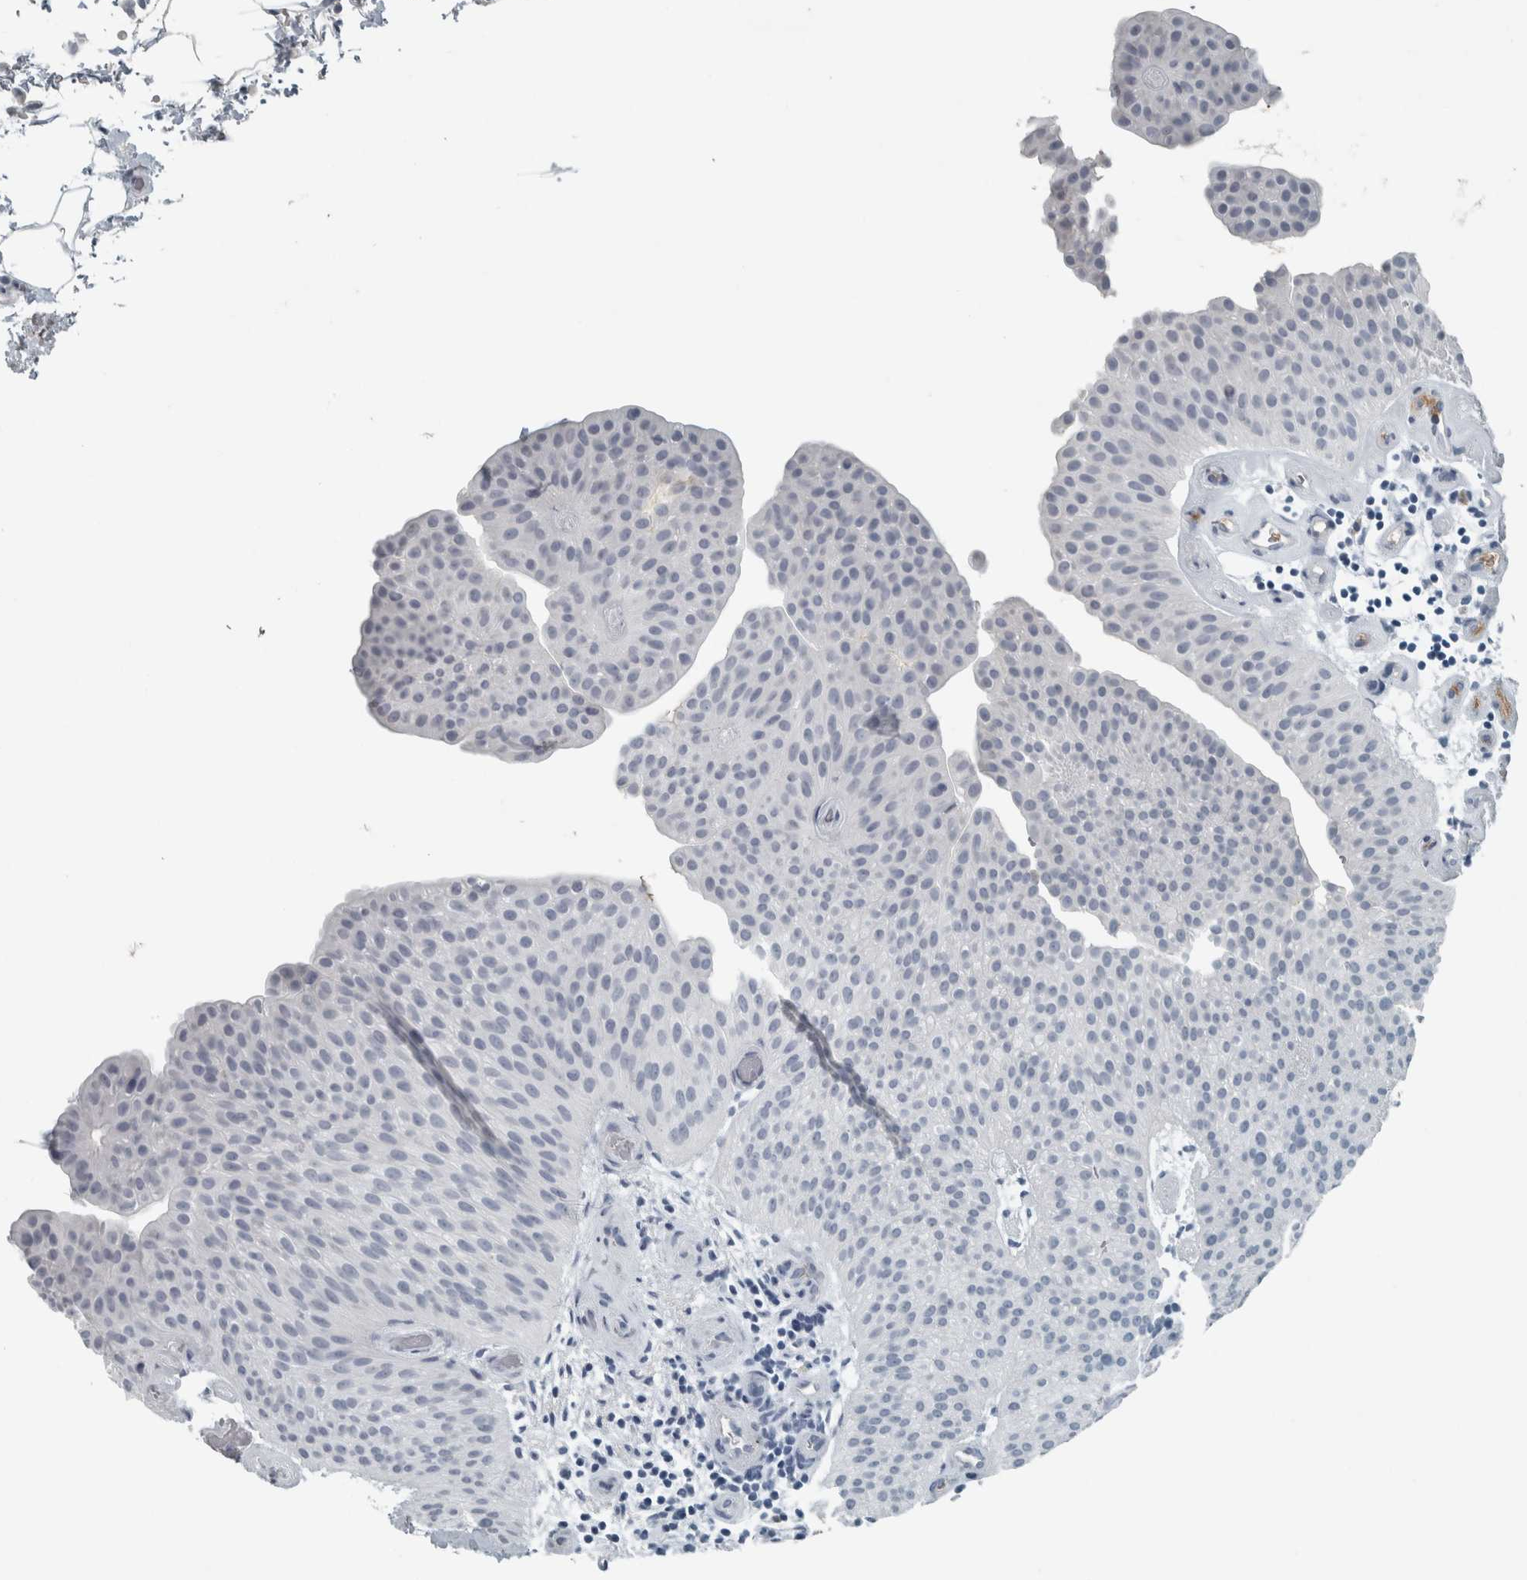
{"staining": {"intensity": "negative", "quantity": "none", "location": "none"}, "tissue": "urothelial cancer", "cell_type": "Tumor cells", "image_type": "cancer", "snomed": [{"axis": "morphology", "description": "Urothelial carcinoma, Low grade"}, {"axis": "topography", "description": "Urinary bladder"}], "caption": "There is no significant staining in tumor cells of urothelial cancer. (Stains: DAB (3,3'-diaminobenzidine) IHC with hematoxylin counter stain, Microscopy: brightfield microscopy at high magnification).", "gene": "CHL1", "patient": {"sex": "female", "age": 60}}